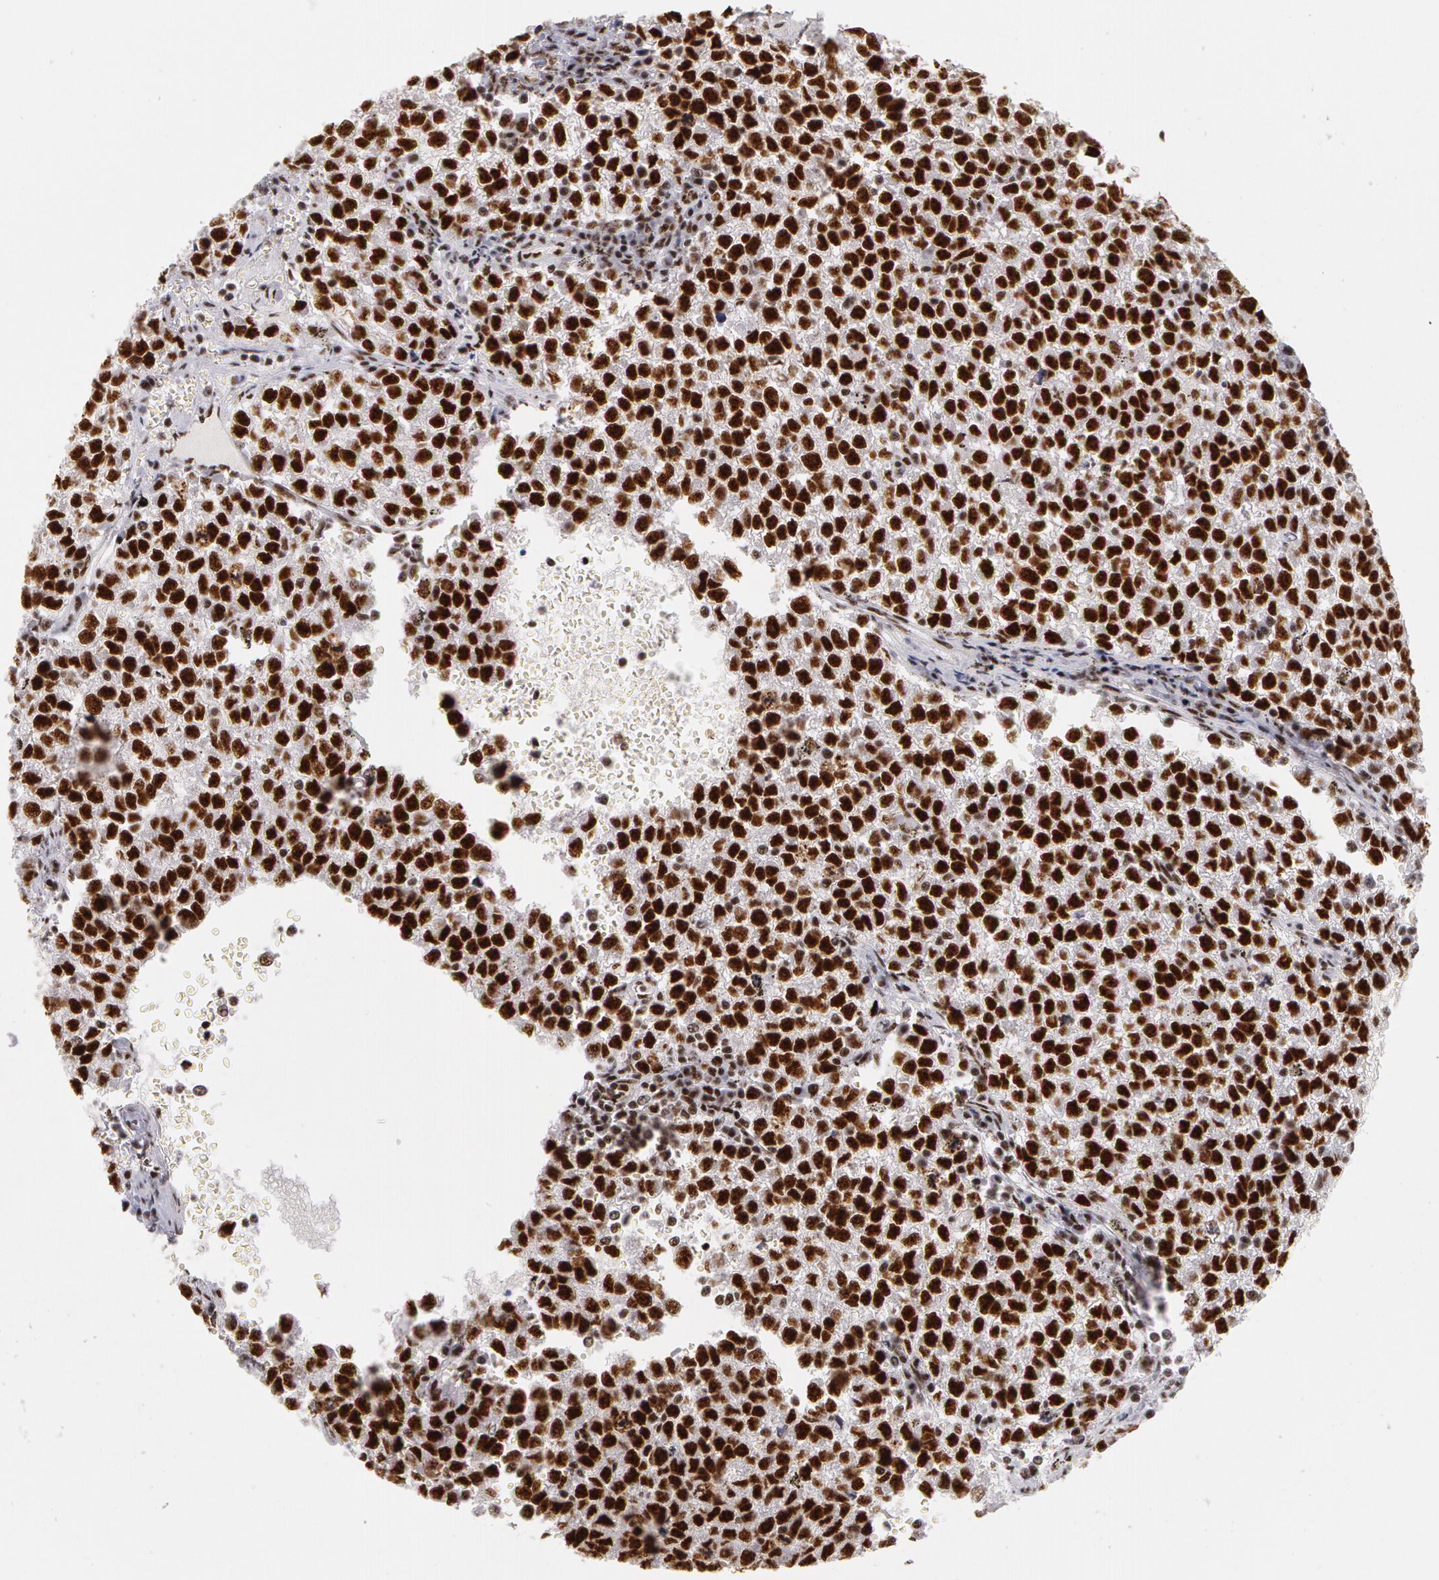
{"staining": {"intensity": "strong", "quantity": ">75%", "location": "nuclear"}, "tissue": "testis cancer", "cell_type": "Tumor cells", "image_type": "cancer", "snomed": [{"axis": "morphology", "description": "Seminoma, NOS"}, {"axis": "topography", "description": "Testis"}], "caption": "Immunohistochemistry (IHC) of testis cancer (seminoma) reveals high levels of strong nuclear staining in approximately >75% of tumor cells.", "gene": "PNN", "patient": {"sex": "male", "age": 35}}